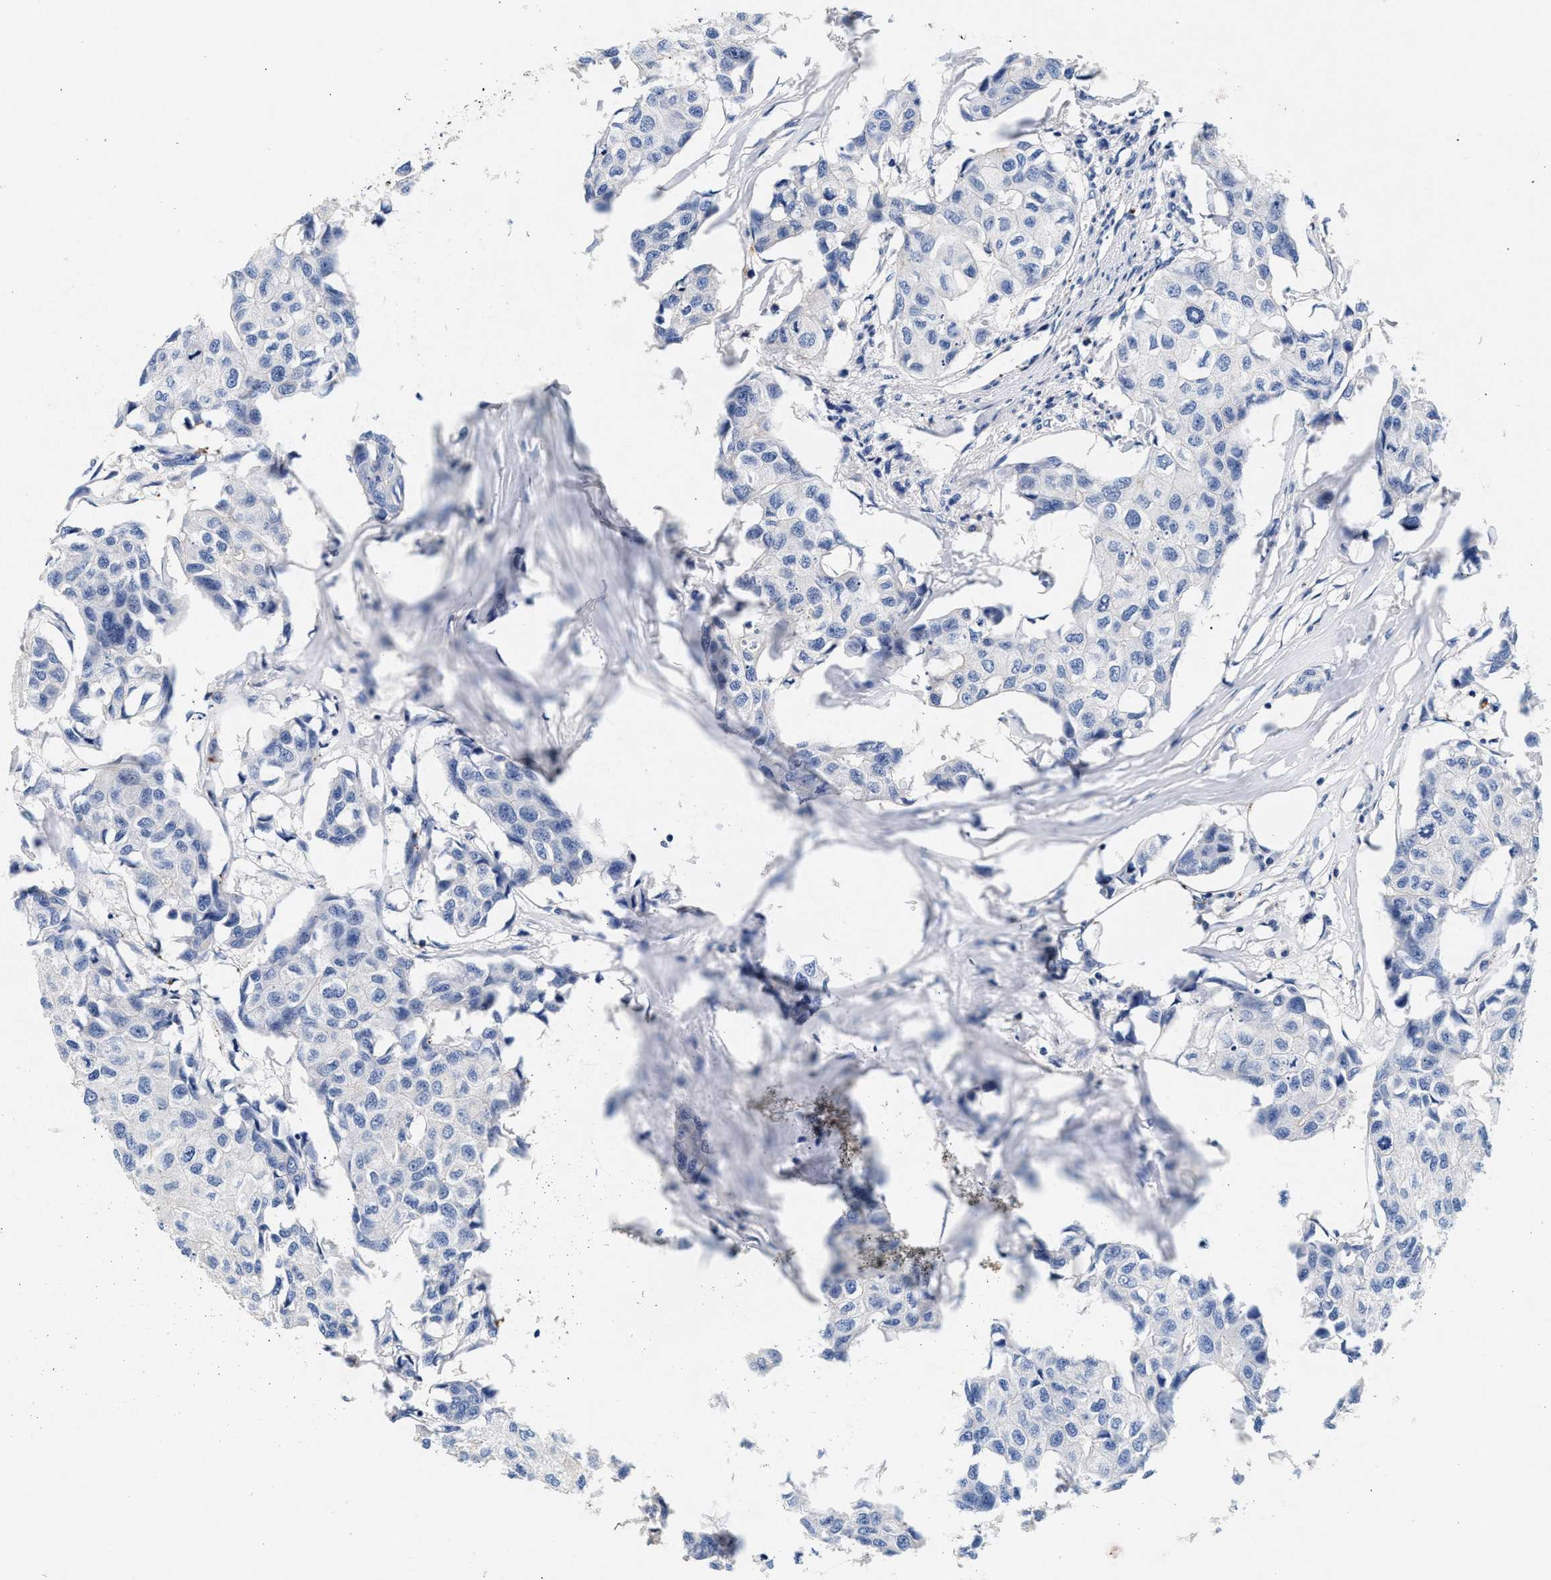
{"staining": {"intensity": "negative", "quantity": "none", "location": "none"}, "tissue": "breast cancer", "cell_type": "Tumor cells", "image_type": "cancer", "snomed": [{"axis": "morphology", "description": "Duct carcinoma"}, {"axis": "topography", "description": "Breast"}], "caption": "A photomicrograph of intraductal carcinoma (breast) stained for a protein shows no brown staining in tumor cells.", "gene": "GNAI3", "patient": {"sex": "female", "age": 80}}